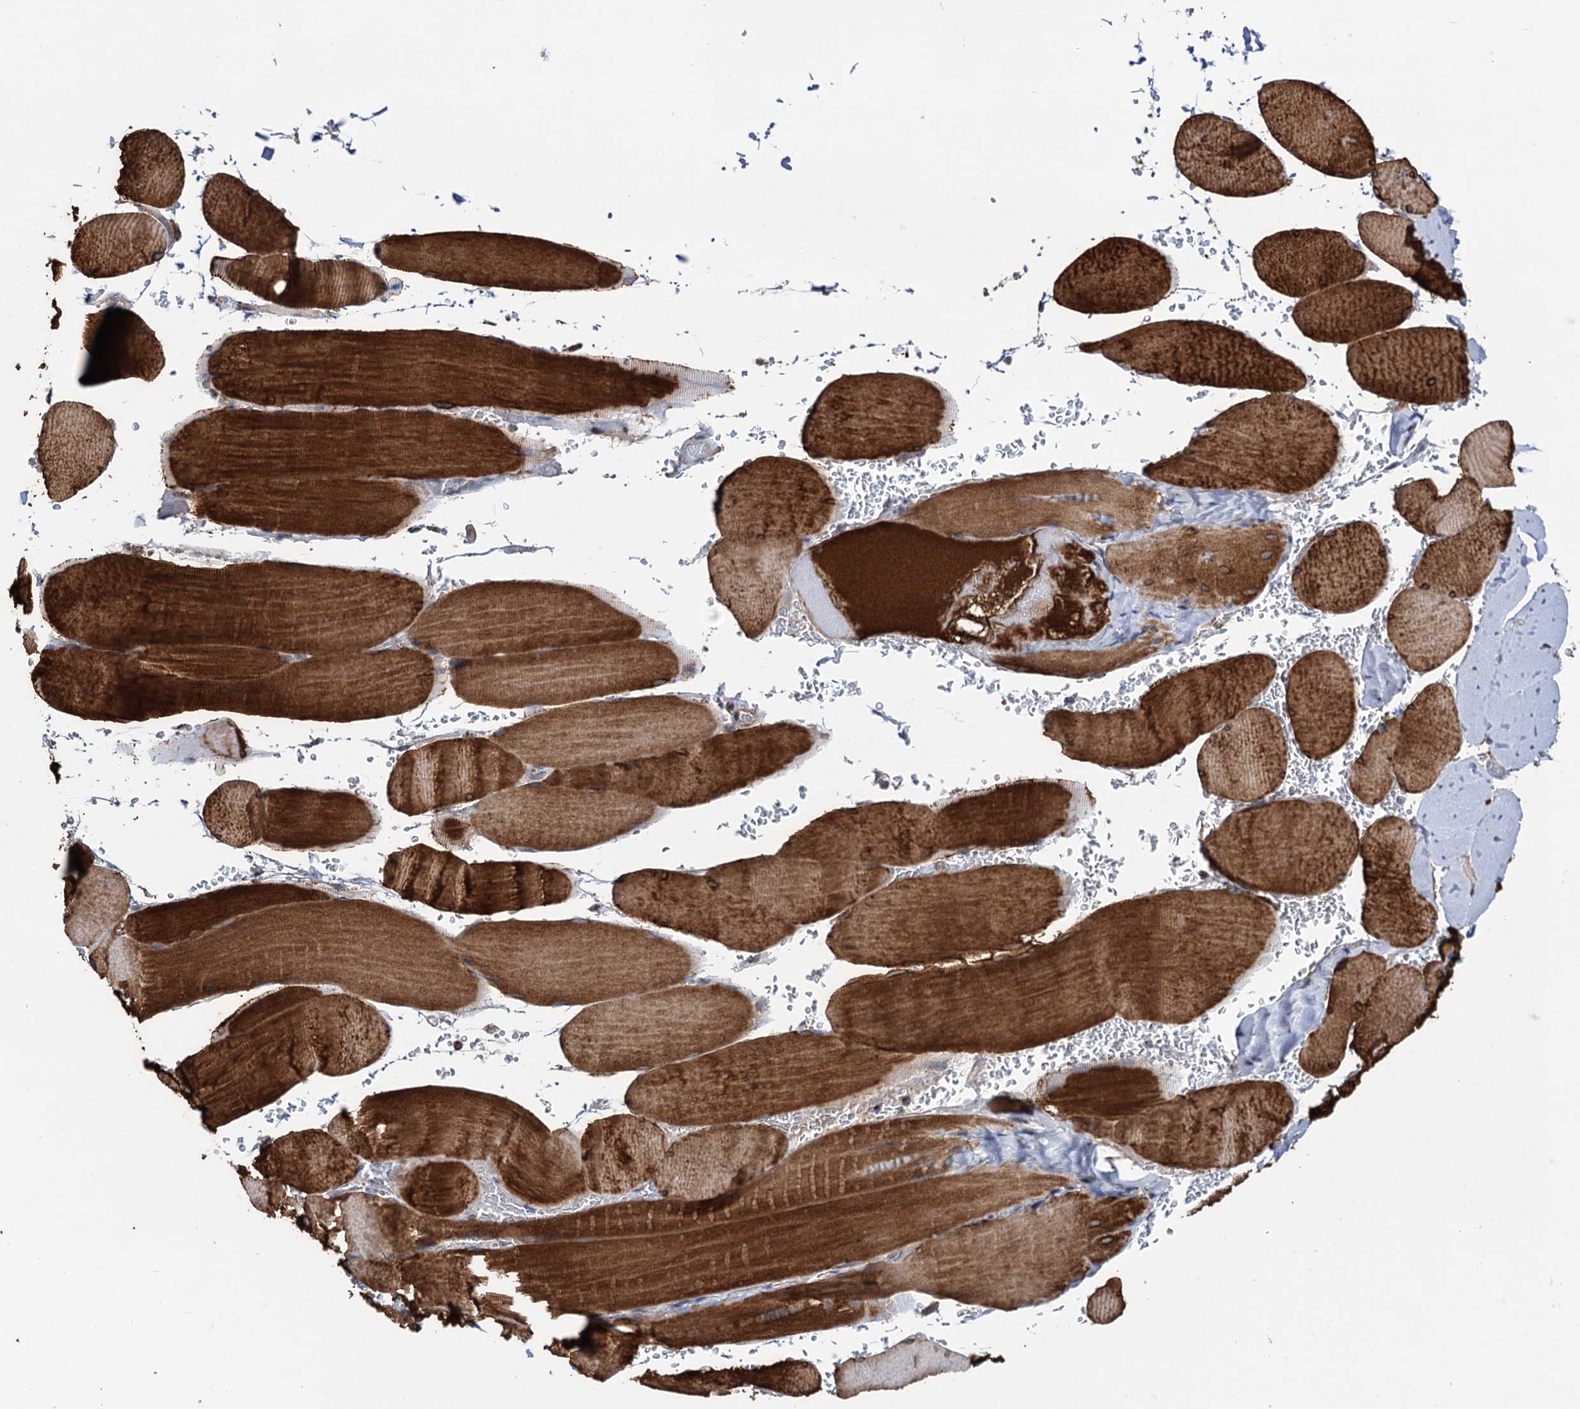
{"staining": {"intensity": "strong", "quantity": ">75%", "location": "cytoplasmic/membranous"}, "tissue": "skeletal muscle", "cell_type": "Myocytes", "image_type": "normal", "snomed": [{"axis": "morphology", "description": "Normal tissue, NOS"}, {"axis": "topography", "description": "Skeletal muscle"}, {"axis": "topography", "description": "Head-Neck"}], "caption": "DAB immunohistochemical staining of normal skeletal muscle exhibits strong cytoplasmic/membranous protein positivity in approximately >75% of myocytes. The staining was performed using DAB (3,3'-diaminobenzidine), with brown indicating positive protein expression. Nuclei are stained blue with hematoxylin.", "gene": "SUCLA2", "patient": {"sex": "male", "age": 66}}